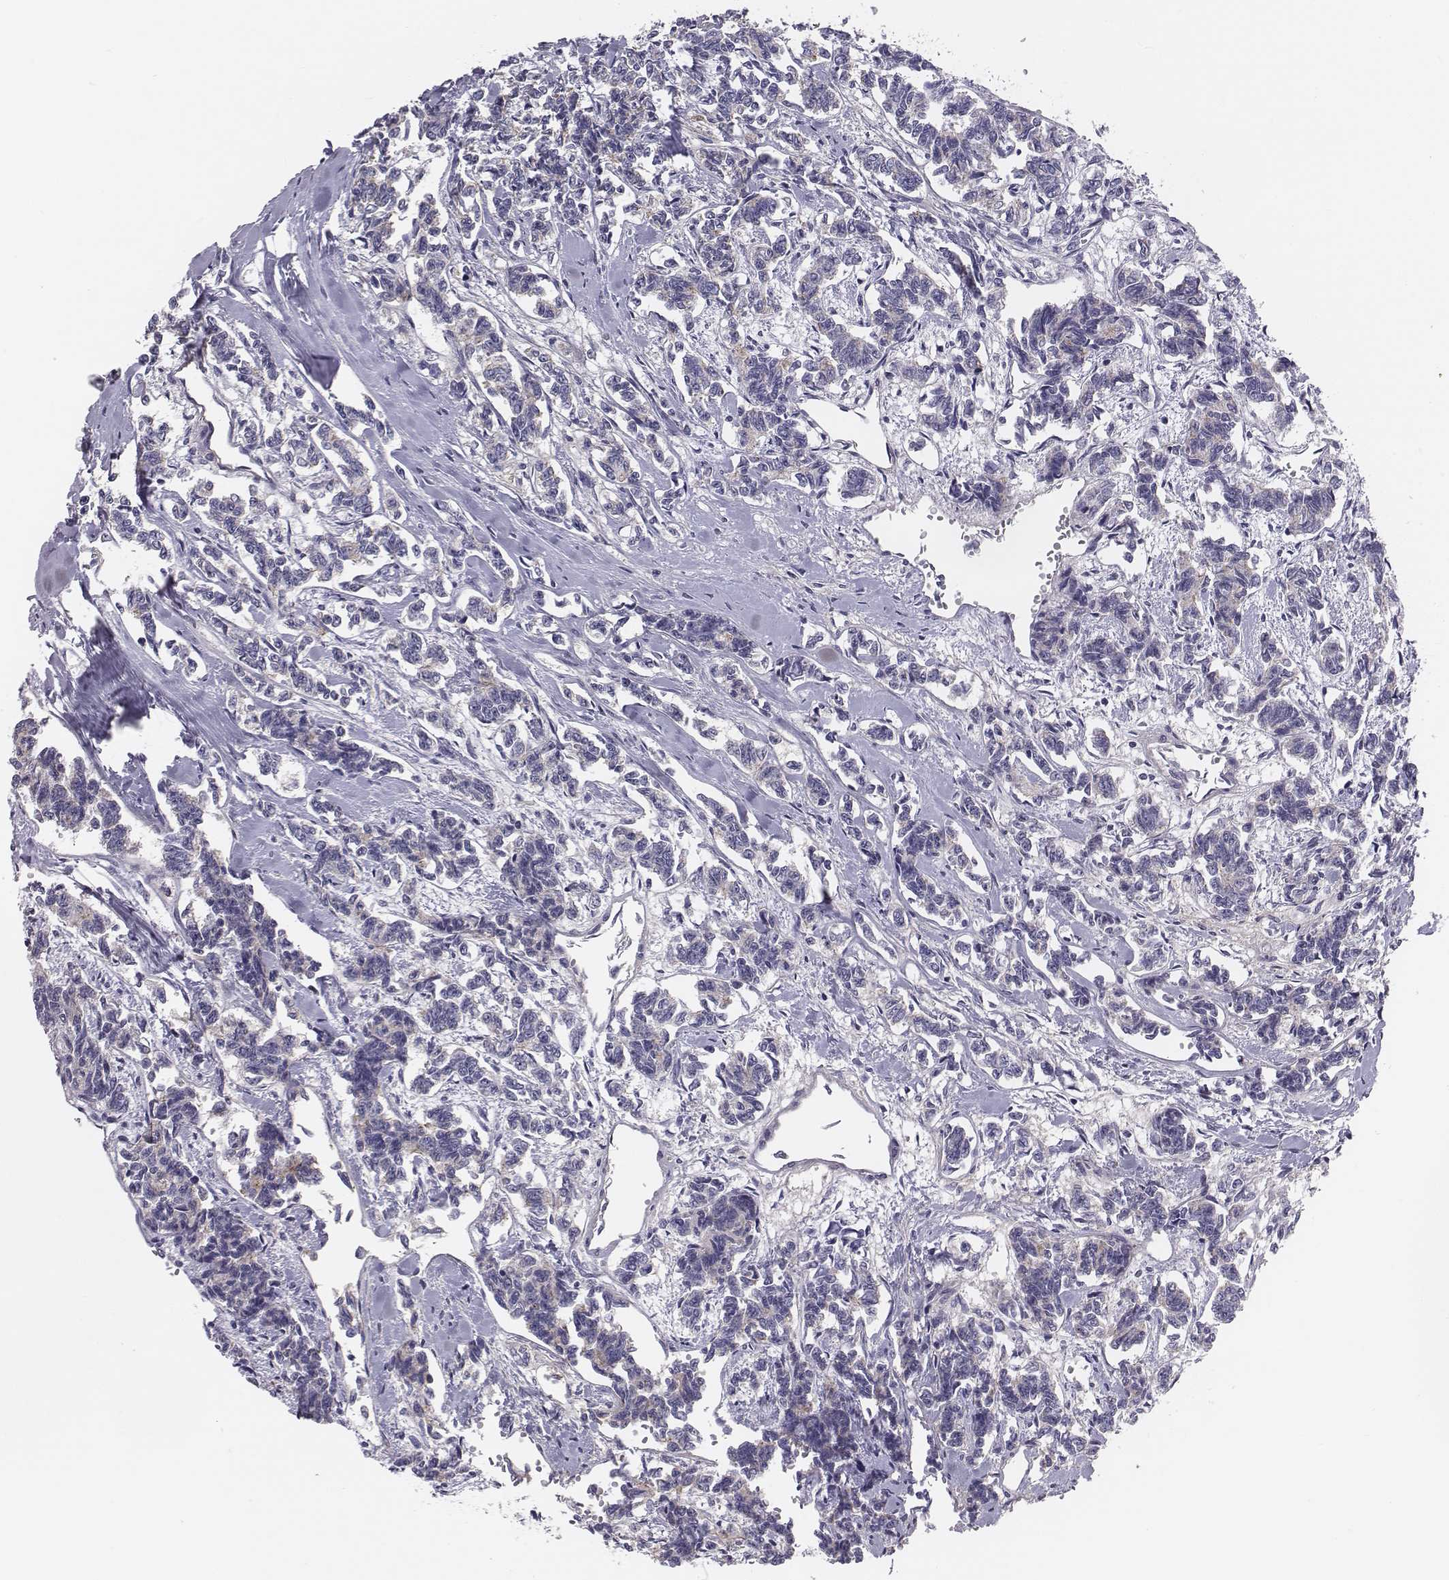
{"staining": {"intensity": "negative", "quantity": "none", "location": "none"}, "tissue": "carcinoid", "cell_type": "Tumor cells", "image_type": "cancer", "snomed": [{"axis": "morphology", "description": "Carcinoid, malignant, NOS"}, {"axis": "topography", "description": "Kidney"}], "caption": "Human carcinoid (malignant) stained for a protein using immunohistochemistry (IHC) shows no expression in tumor cells.", "gene": "CHST14", "patient": {"sex": "female", "age": 41}}